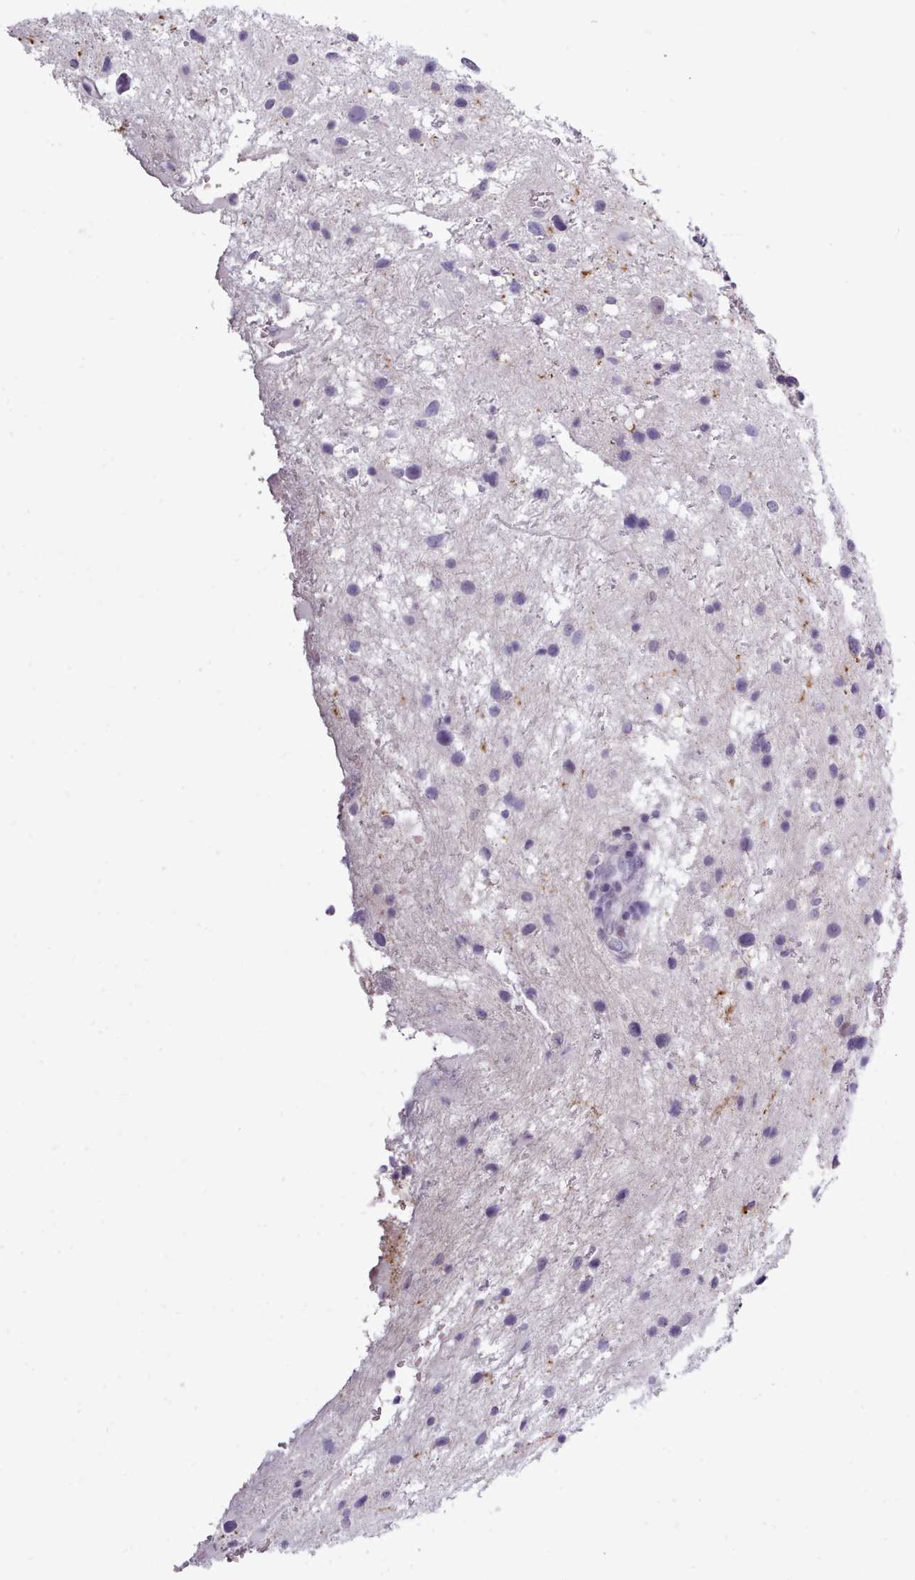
{"staining": {"intensity": "negative", "quantity": "none", "location": "none"}, "tissue": "glioma", "cell_type": "Tumor cells", "image_type": "cancer", "snomed": [{"axis": "morphology", "description": "Glioma, malignant, Low grade"}, {"axis": "topography", "description": "Brain"}], "caption": "Tumor cells are negative for brown protein staining in malignant low-grade glioma.", "gene": "BDKRB2", "patient": {"sex": "female", "age": 32}}